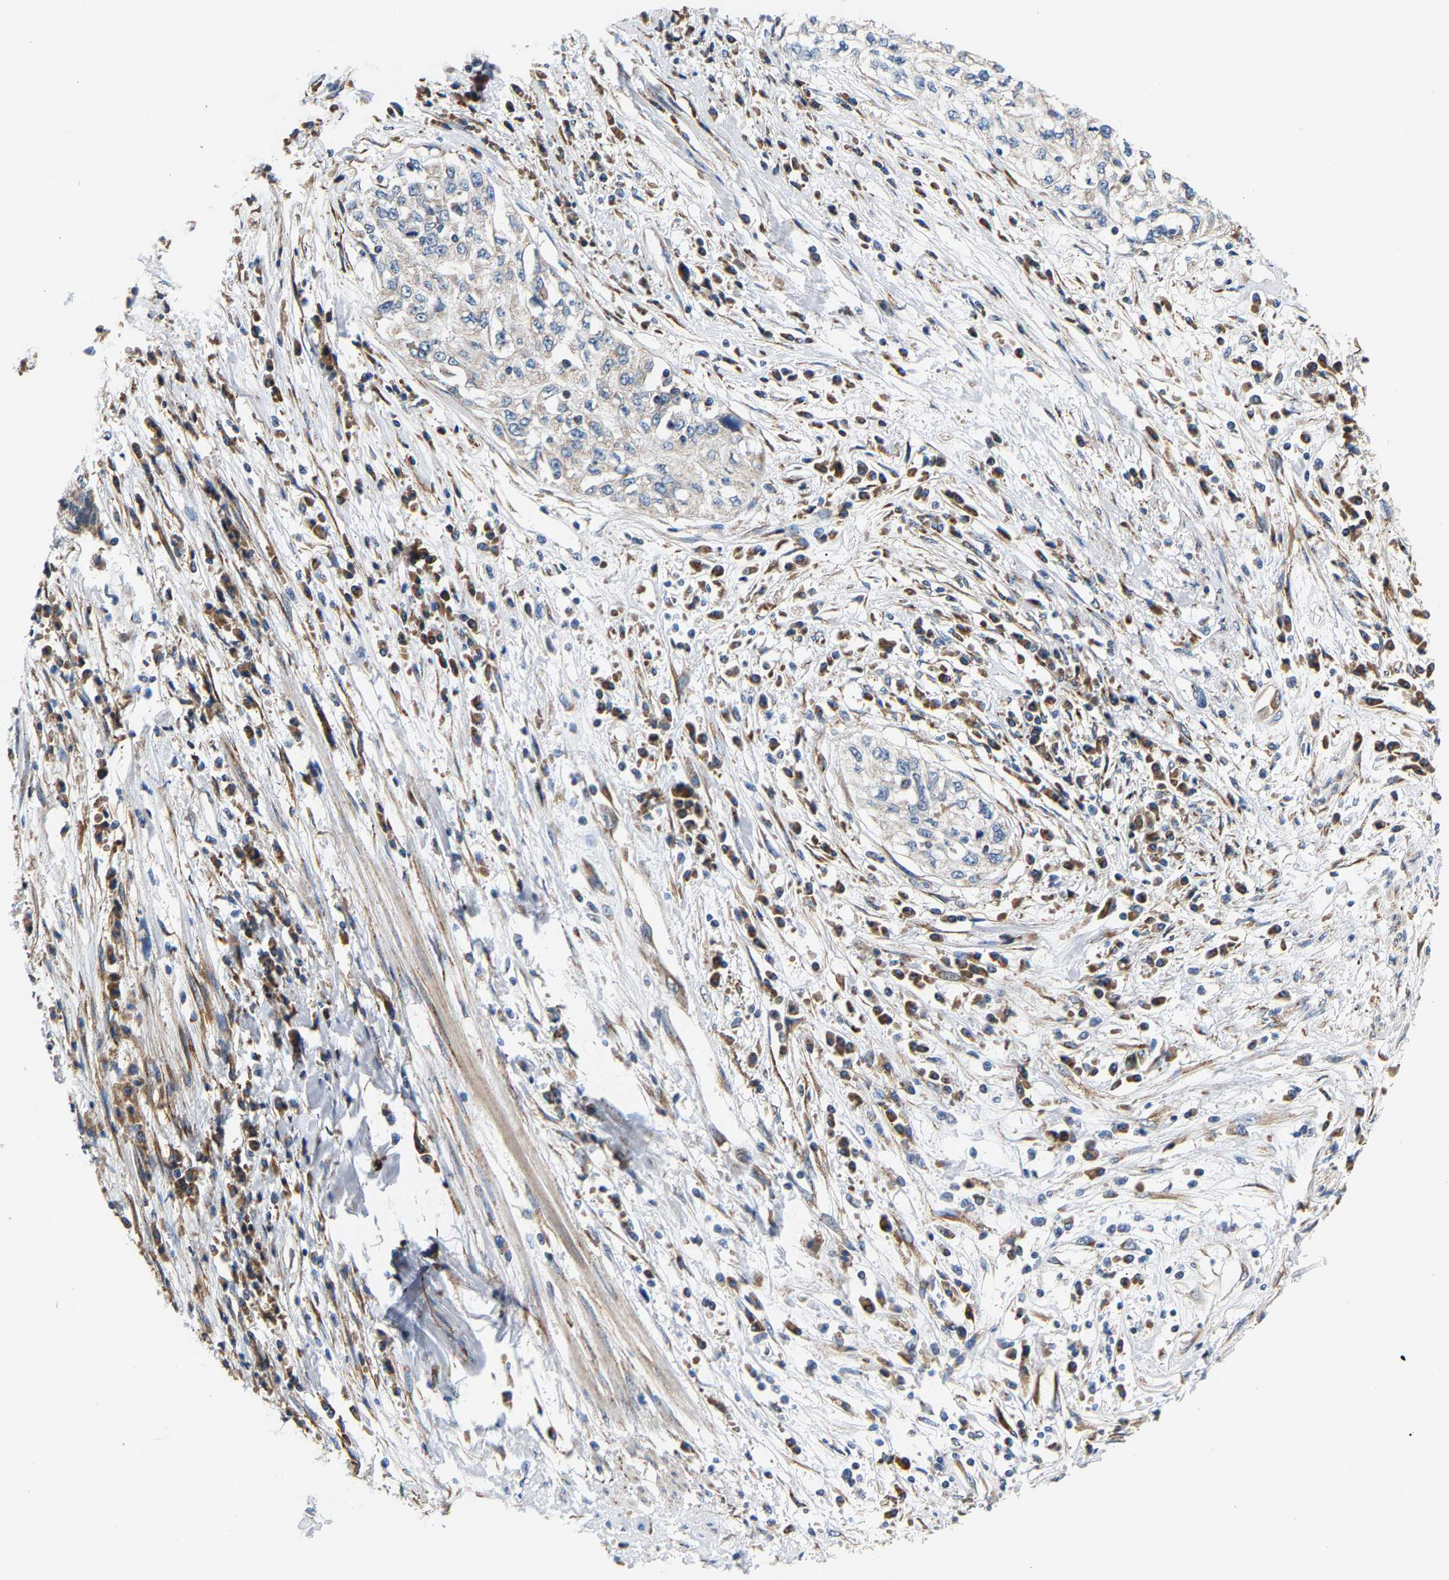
{"staining": {"intensity": "negative", "quantity": "none", "location": "none"}, "tissue": "cervical cancer", "cell_type": "Tumor cells", "image_type": "cancer", "snomed": [{"axis": "morphology", "description": "Squamous cell carcinoma, NOS"}, {"axis": "topography", "description": "Cervix"}], "caption": "This is a histopathology image of IHC staining of cervical squamous cell carcinoma, which shows no expression in tumor cells.", "gene": "TMEM168", "patient": {"sex": "female", "age": 57}}